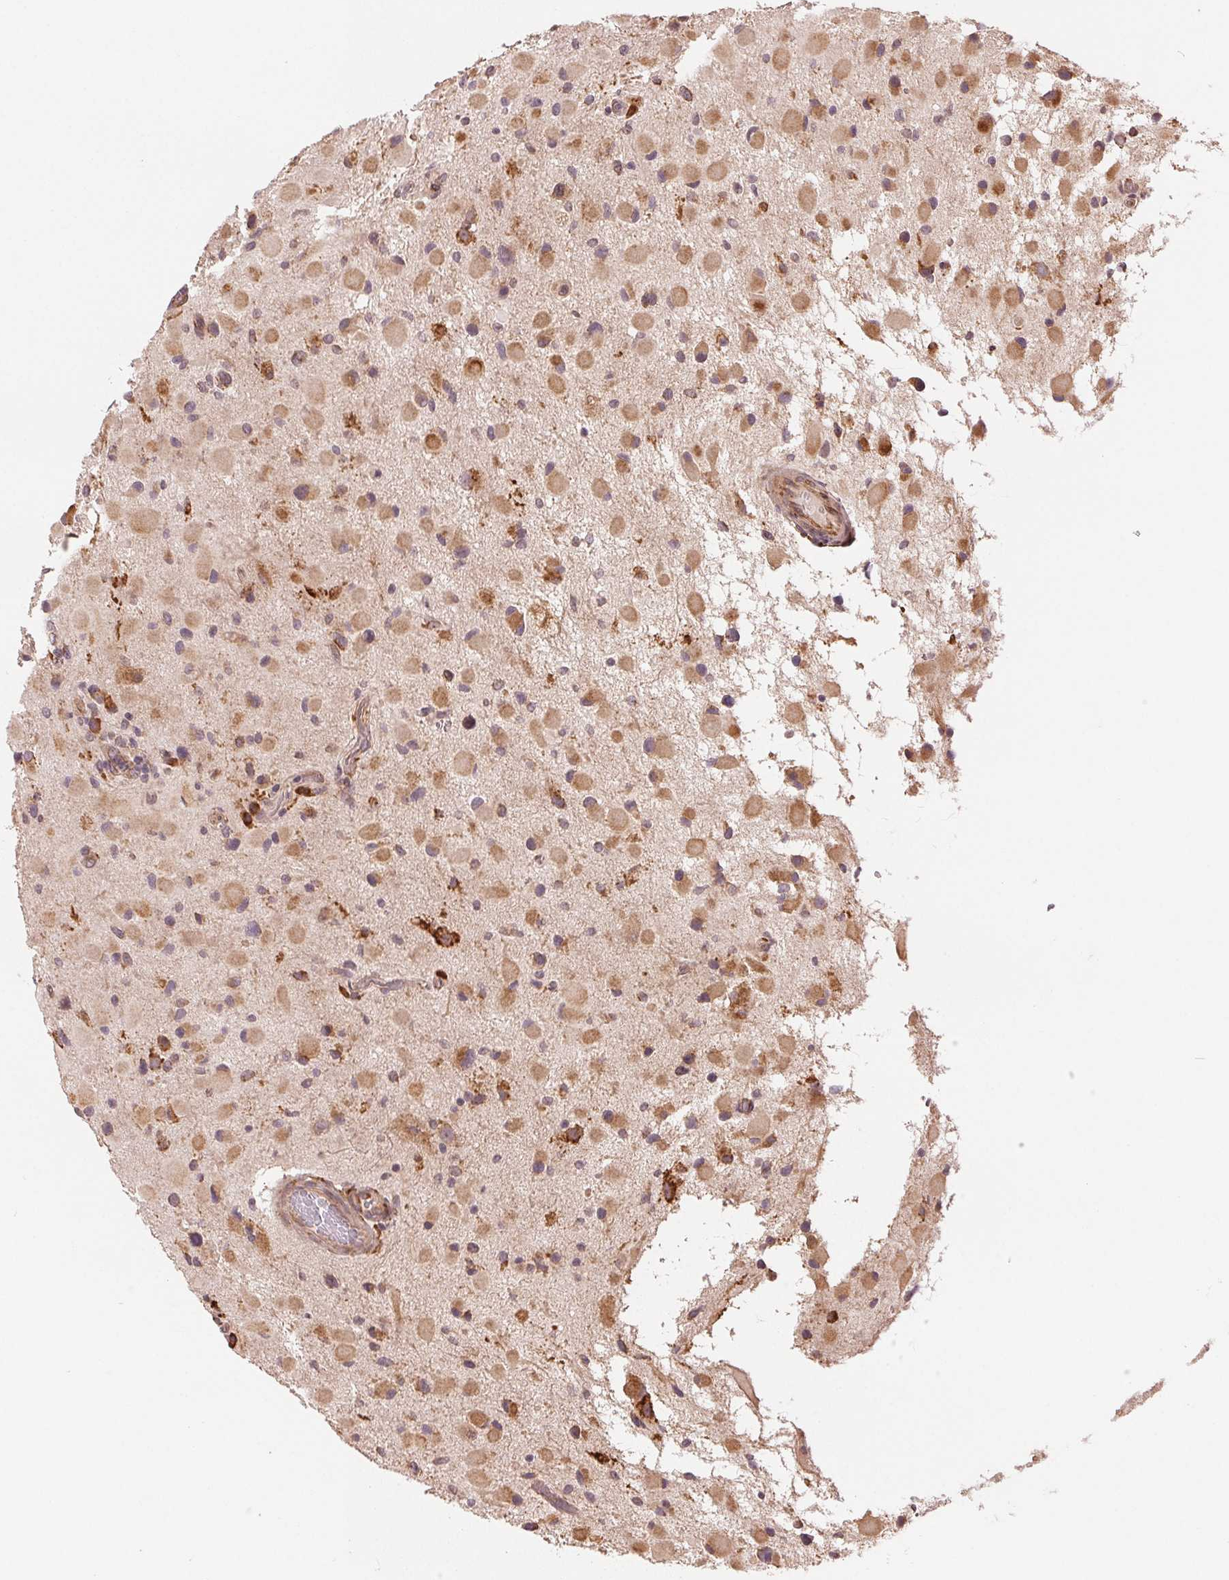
{"staining": {"intensity": "moderate", "quantity": ">75%", "location": "cytoplasmic/membranous"}, "tissue": "glioma", "cell_type": "Tumor cells", "image_type": "cancer", "snomed": [{"axis": "morphology", "description": "Glioma, malignant, Low grade"}, {"axis": "topography", "description": "Brain"}], "caption": "High-power microscopy captured an IHC histopathology image of malignant glioma (low-grade), revealing moderate cytoplasmic/membranous positivity in approximately >75% of tumor cells.", "gene": "SLC20A1", "patient": {"sex": "female", "age": 32}}